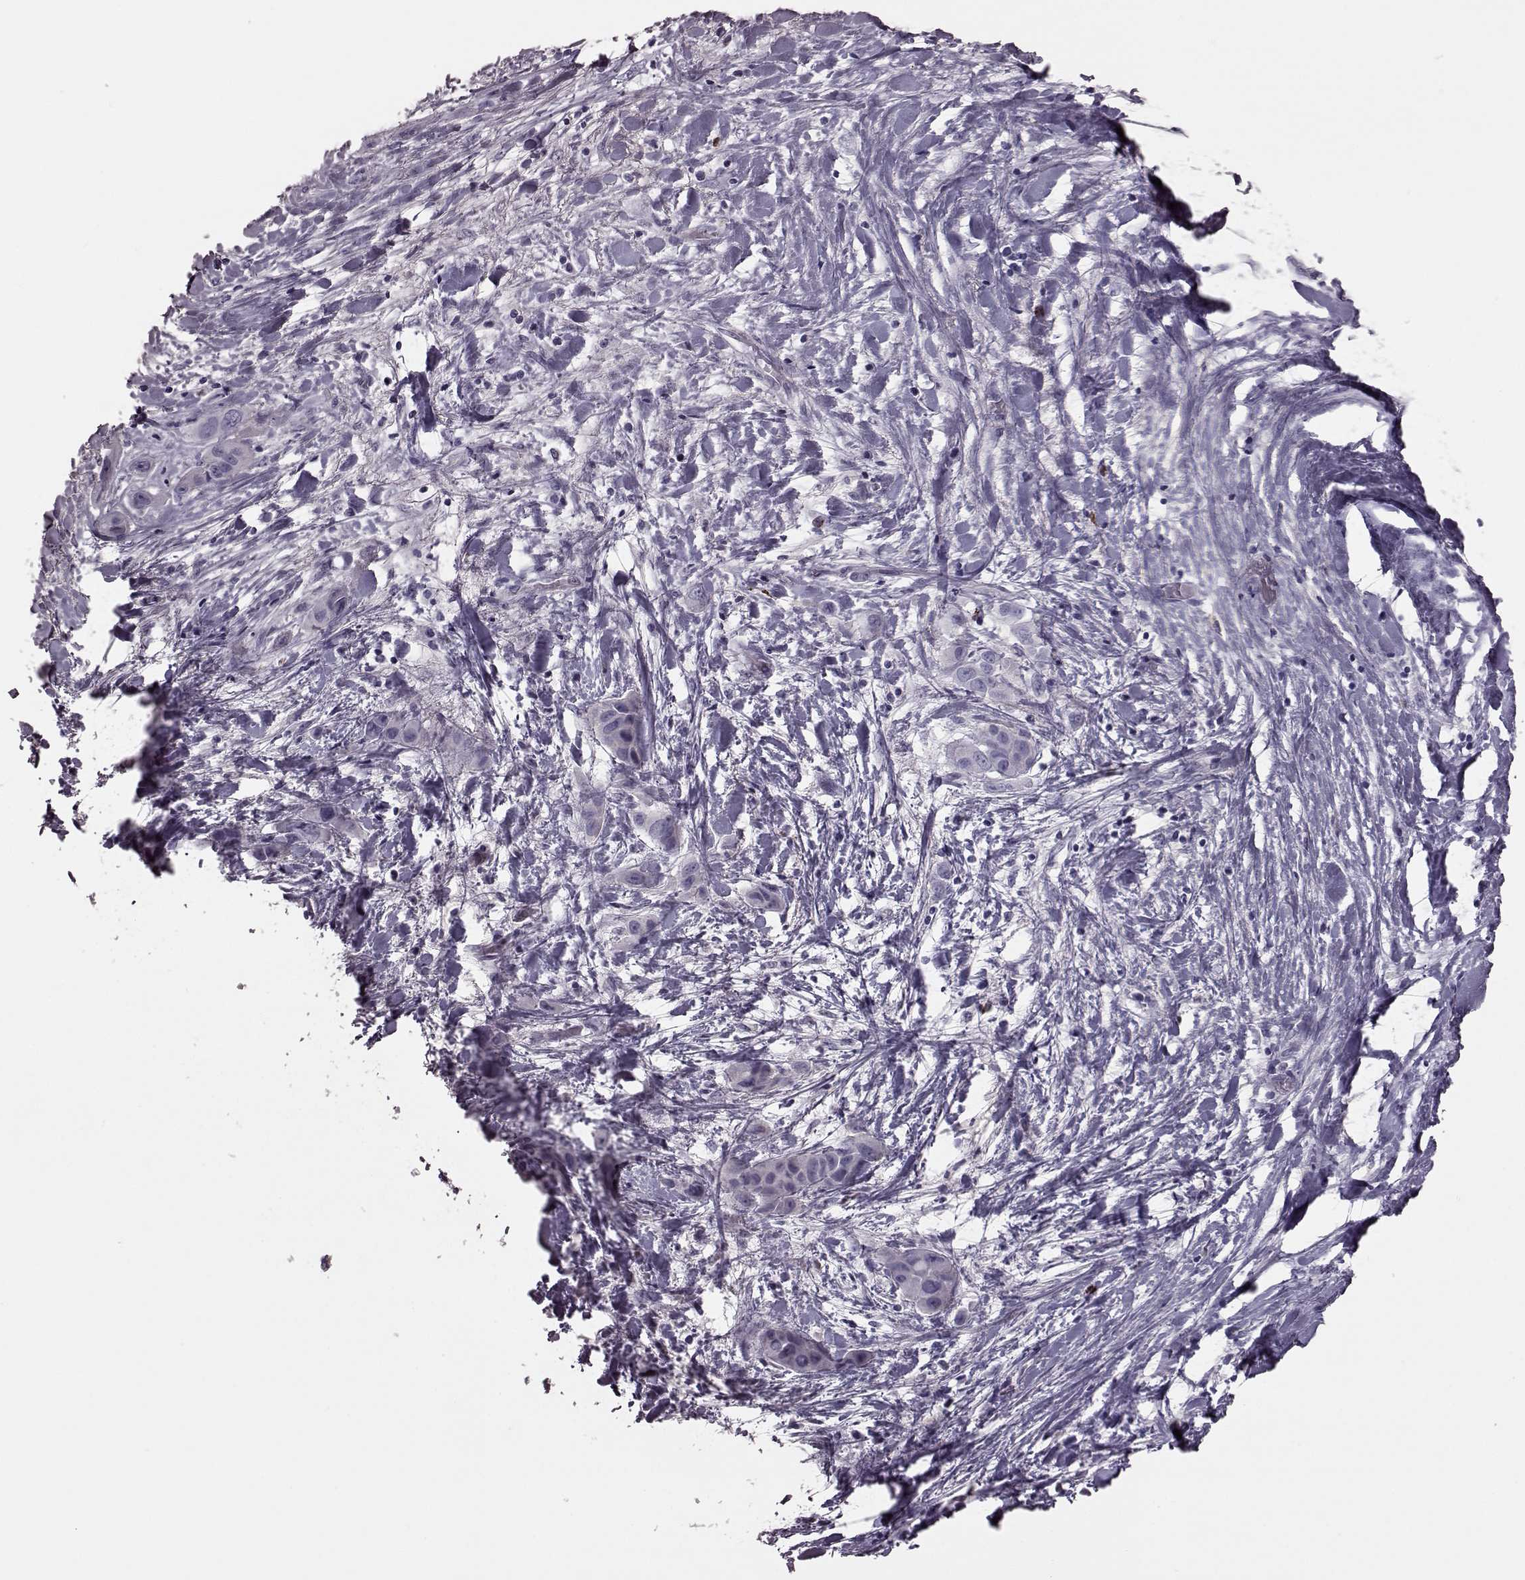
{"staining": {"intensity": "negative", "quantity": "none", "location": "none"}, "tissue": "liver cancer", "cell_type": "Tumor cells", "image_type": "cancer", "snomed": [{"axis": "morphology", "description": "Cholangiocarcinoma"}, {"axis": "topography", "description": "Liver"}], "caption": "Tumor cells show no significant protein expression in cholangiocarcinoma (liver).", "gene": "SNTG1", "patient": {"sex": "female", "age": 52}}